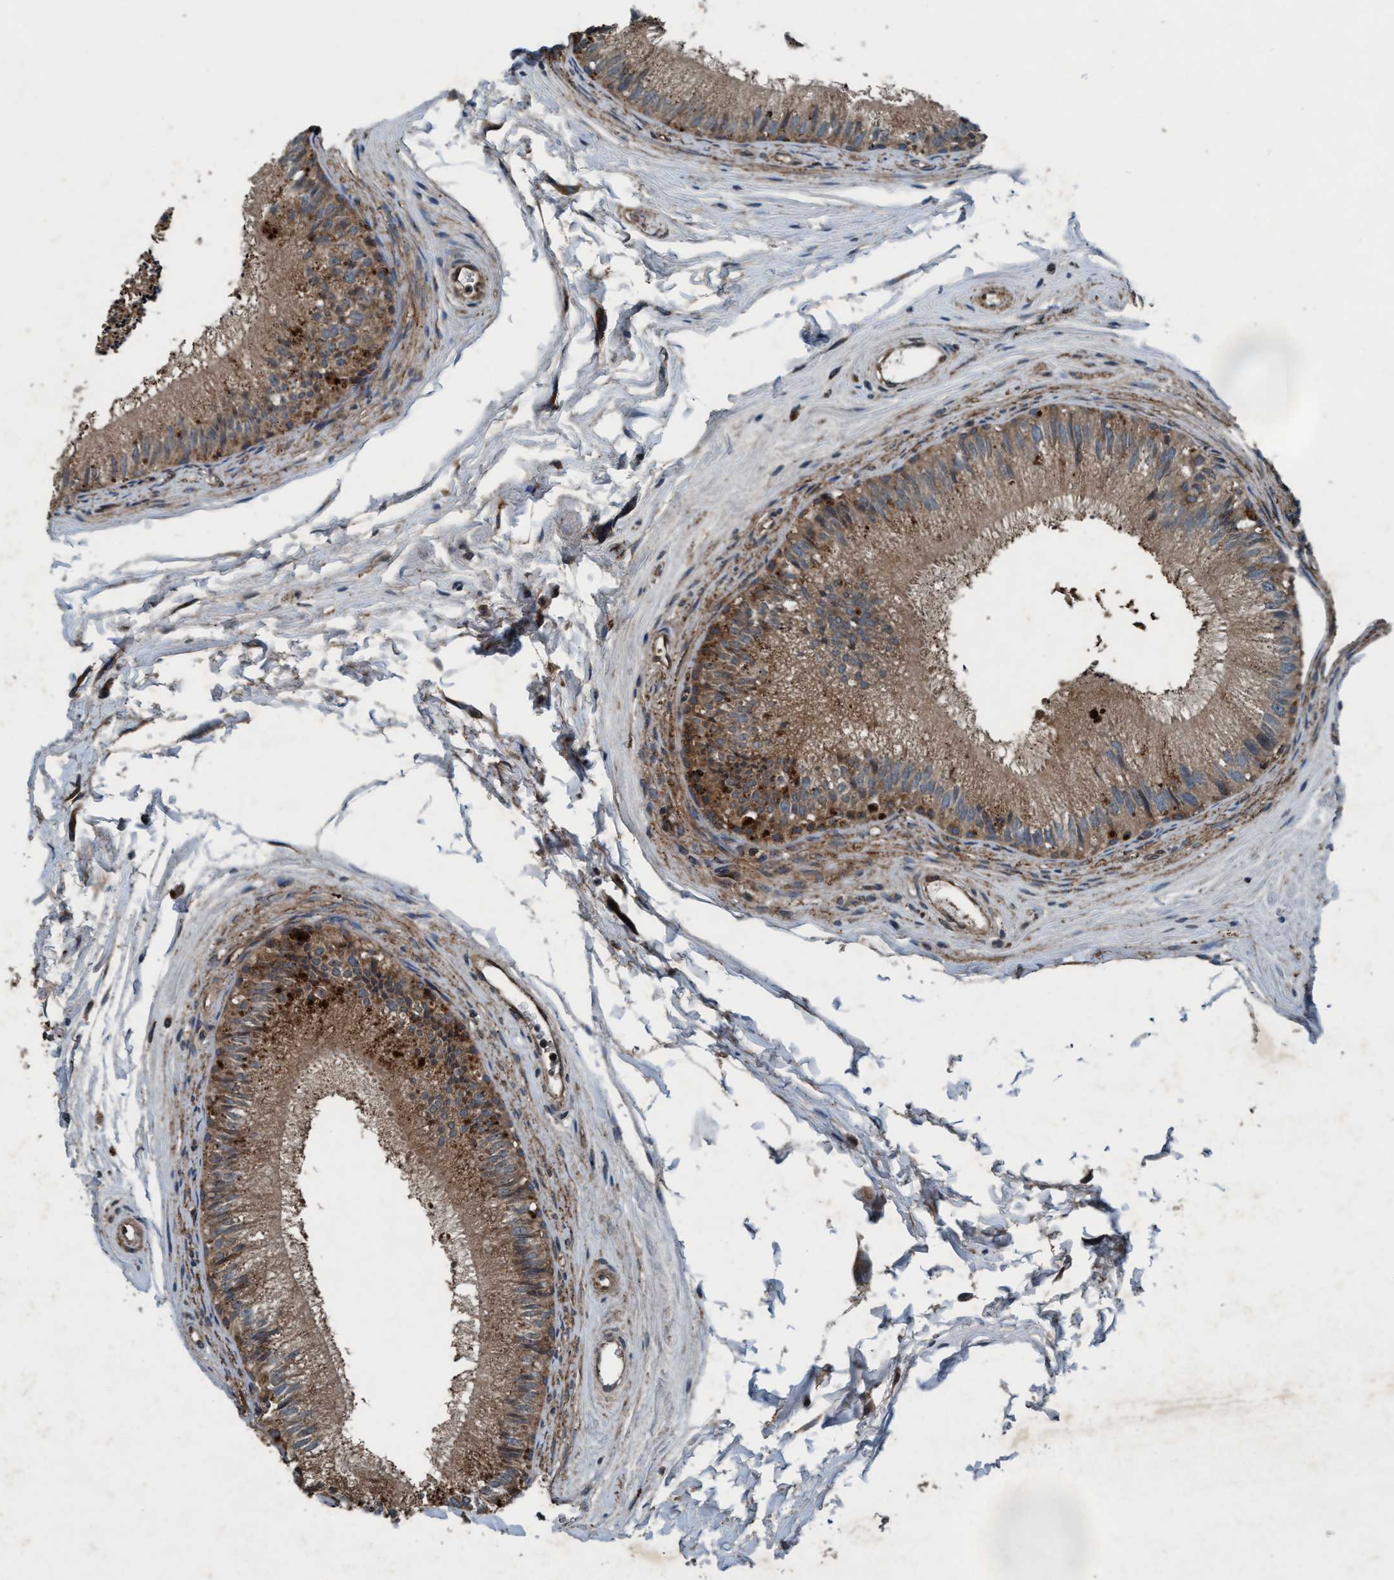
{"staining": {"intensity": "moderate", "quantity": ">75%", "location": "cytoplasmic/membranous"}, "tissue": "epididymis", "cell_type": "Glandular cells", "image_type": "normal", "snomed": [{"axis": "morphology", "description": "Normal tissue, NOS"}, {"axis": "topography", "description": "Epididymis"}], "caption": "A brown stain shows moderate cytoplasmic/membranous positivity of a protein in glandular cells of benign epididymis. The protein of interest is stained brown, and the nuclei are stained in blue (DAB IHC with brightfield microscopy, high magnification).", "gene": "AKT1S1", "patient": {"sex": "male", "age": 56}}